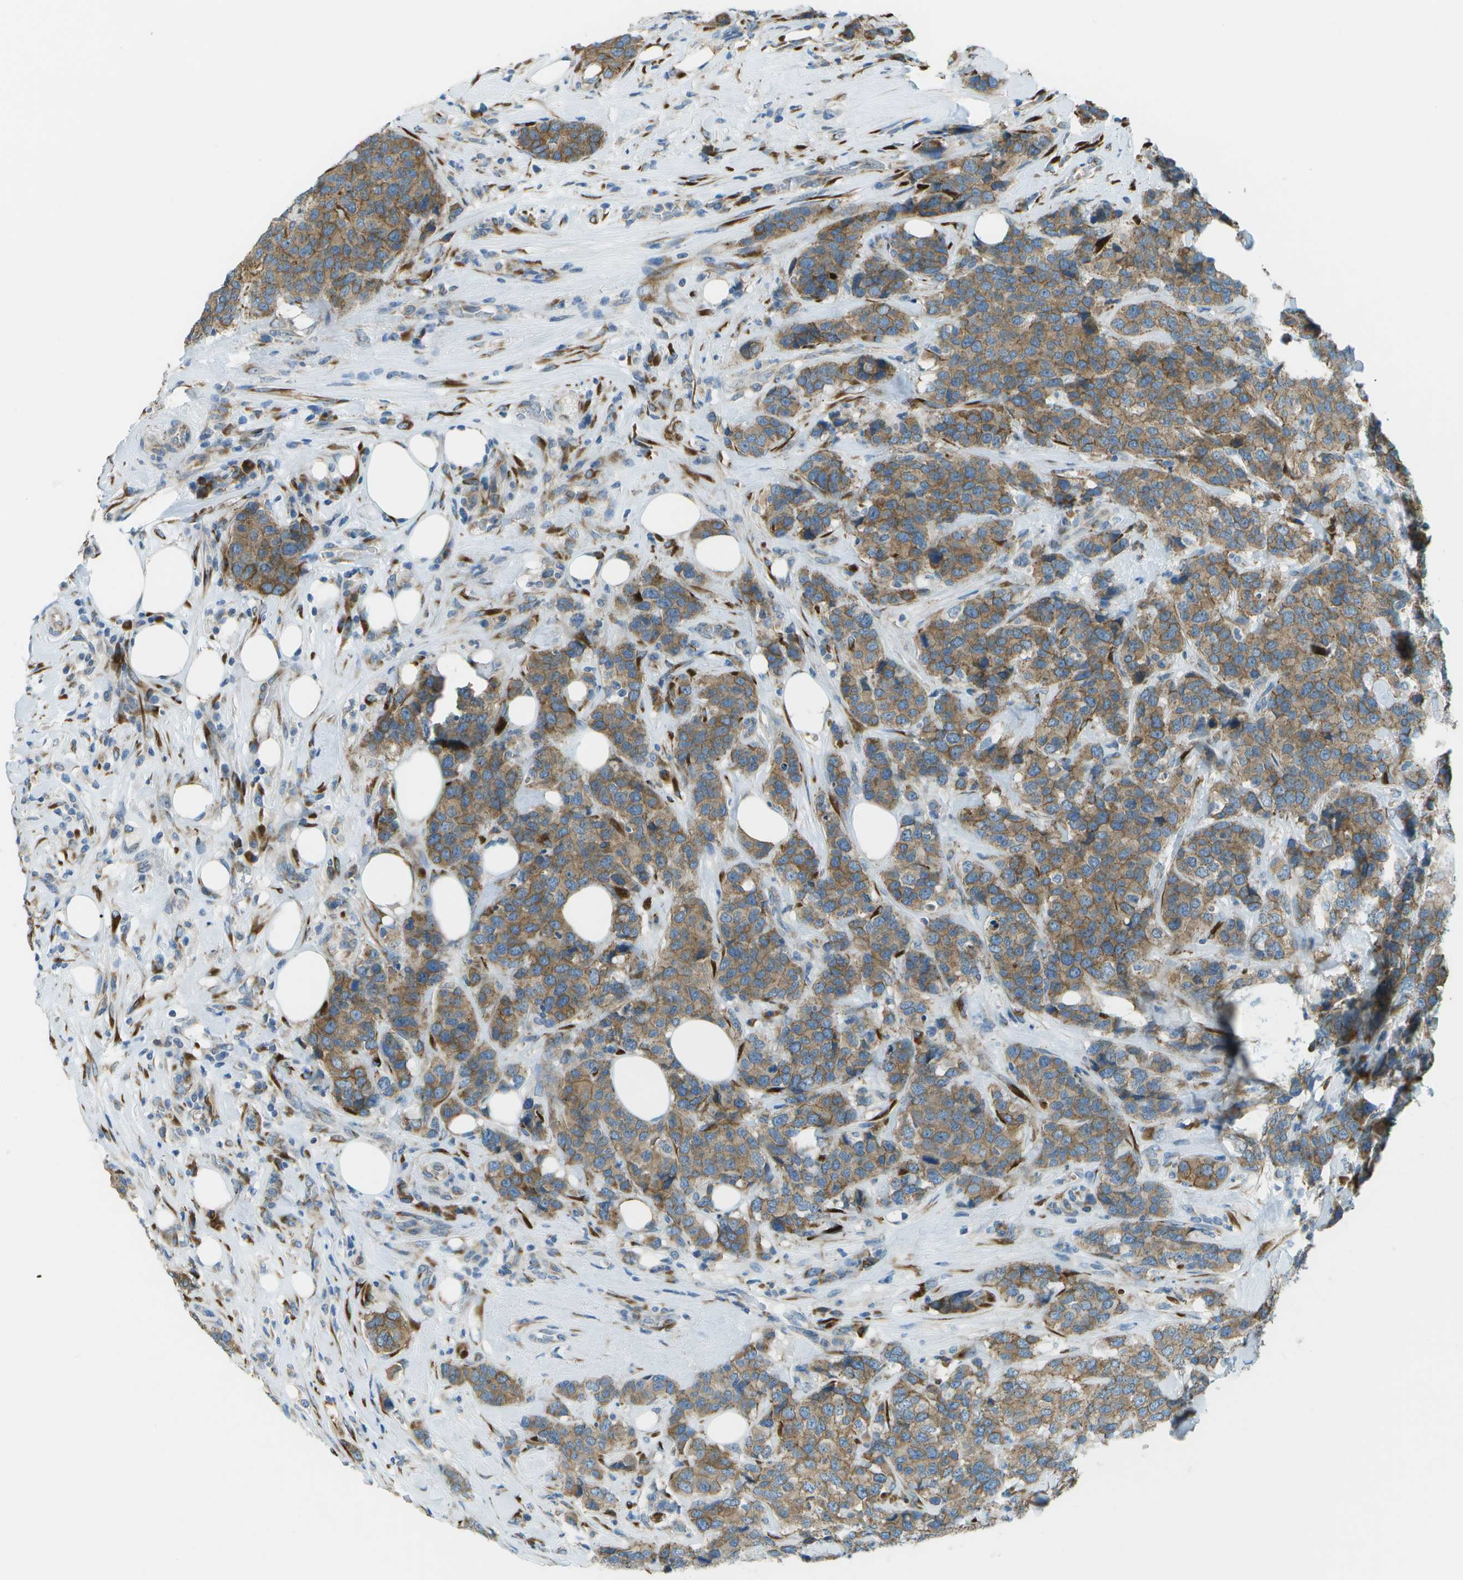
{"staining": {"intensity": "moderate", "quantity": ">75%", "location": "cytoplasmic/membranous"}, "tissue": "breast cancer", "cell_type": "Tumor cells", "image_type": "cancer", "snomed": [{"axis": "morphology", "description": "Lobular carcinoma"}, {"axis": "topography", "description": "Breast"}], "caption": "Immunohistochemical staining of breast lobular carcinoma reveals medium levels of moderate cytoplasmic/membranous protein positivity in about >75% of tumor cells. (Stains: DAB in brown, nuclei in blue, Microscopy: brightfield microscopy at high magnification).", "gene": "KCTD3", "patient": {"sex": "female", "age": 59}}